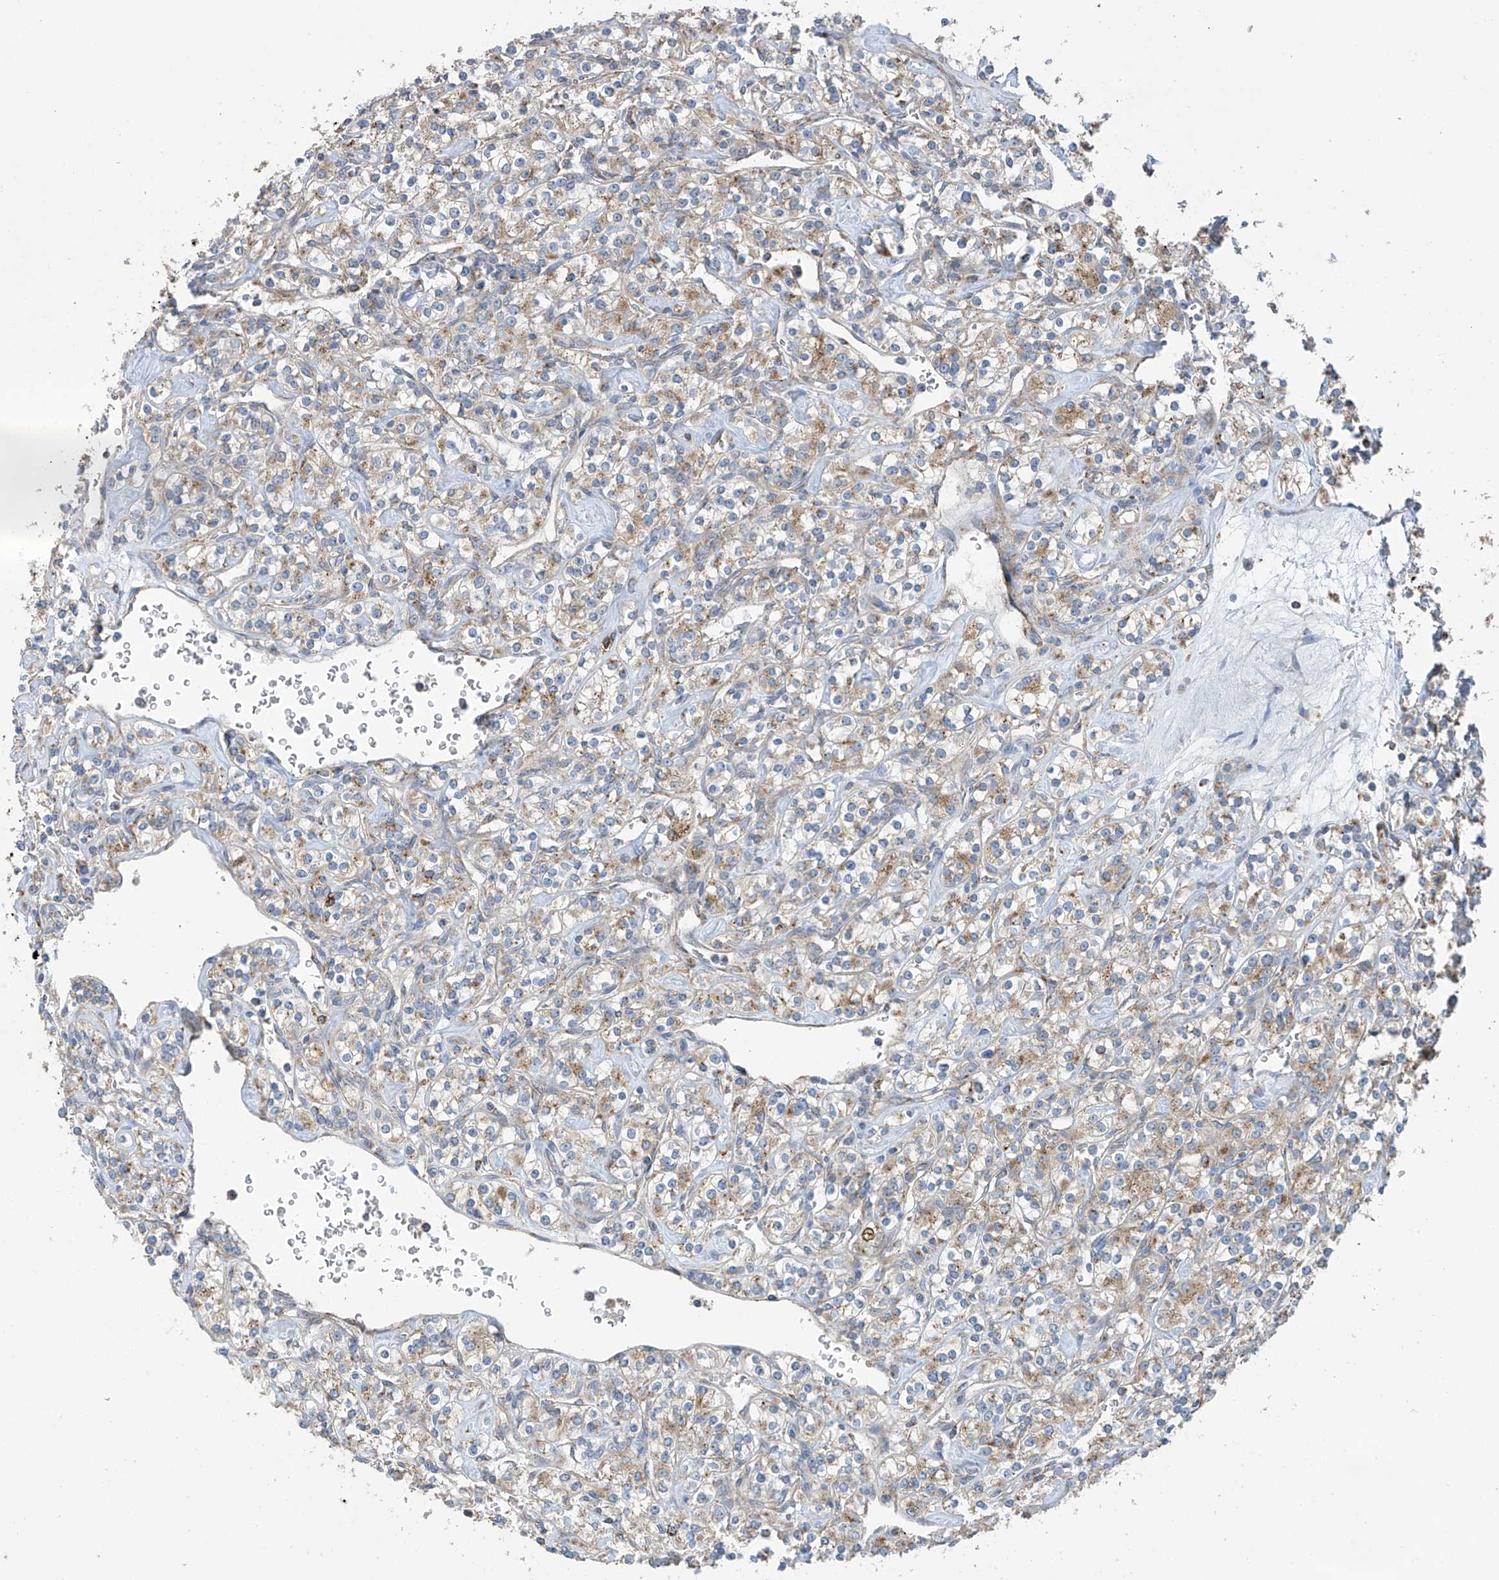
{"staining": {"intensity": "moderate", "quantity": "25%-75%", "location": "cytoplasmic/membranous"}, "tissue": "renal cancer", "cell_type": "Tumor cells", "image_type": "cancer", "snomed": [{"axis": "morphology", "description": "Adenocarcinoma, NOS"}, {"axis": "topography", "description": "Kidney"}], "caption": "This histopathology image exhibits IHC staining of human renal cancer (adenocarcinoma), with medium moderate cytoplasmic/membranous positivity in approximately 25%-75% of tumor cells.", "gene": "ITM2B", "patient": {"sex": "male", "age": 77}}